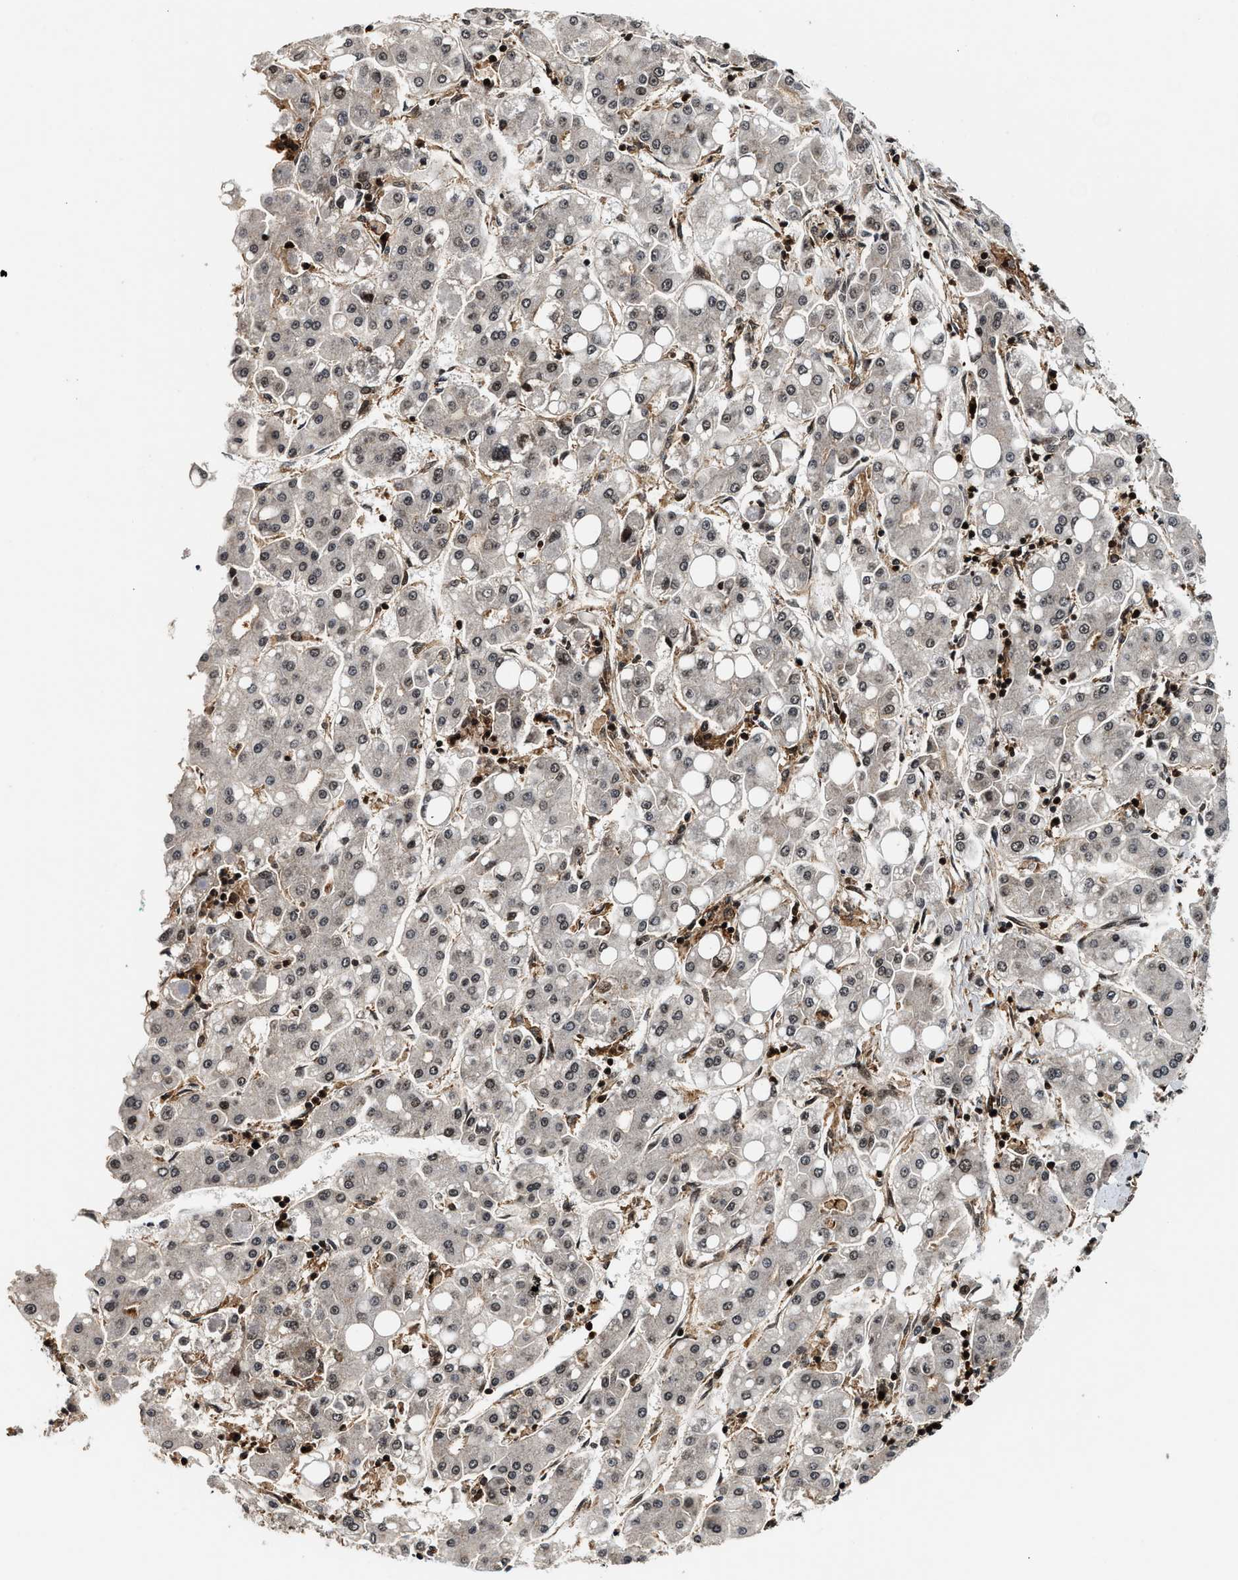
{"staining": {"intensity": "moderate", "quantity": "25%-75%", "location": "nuclear"}, "tissue": "liver cancer", "cell_type": "Tumor cells", "image_type": "cancer", "snomed": [{"axis": "morphology", "description": "Carcinoma, Hepatocellular, NOS"}, {"axis": "topography", "description": "Liver"}], "caption": "Hepatocellular carcinoma (liver) tissue shows moderate nuclear positivity in approximately 25%-75% of tumor cells", "gene": "MDM2", "patient": {"sex": "male", "age": 65}}